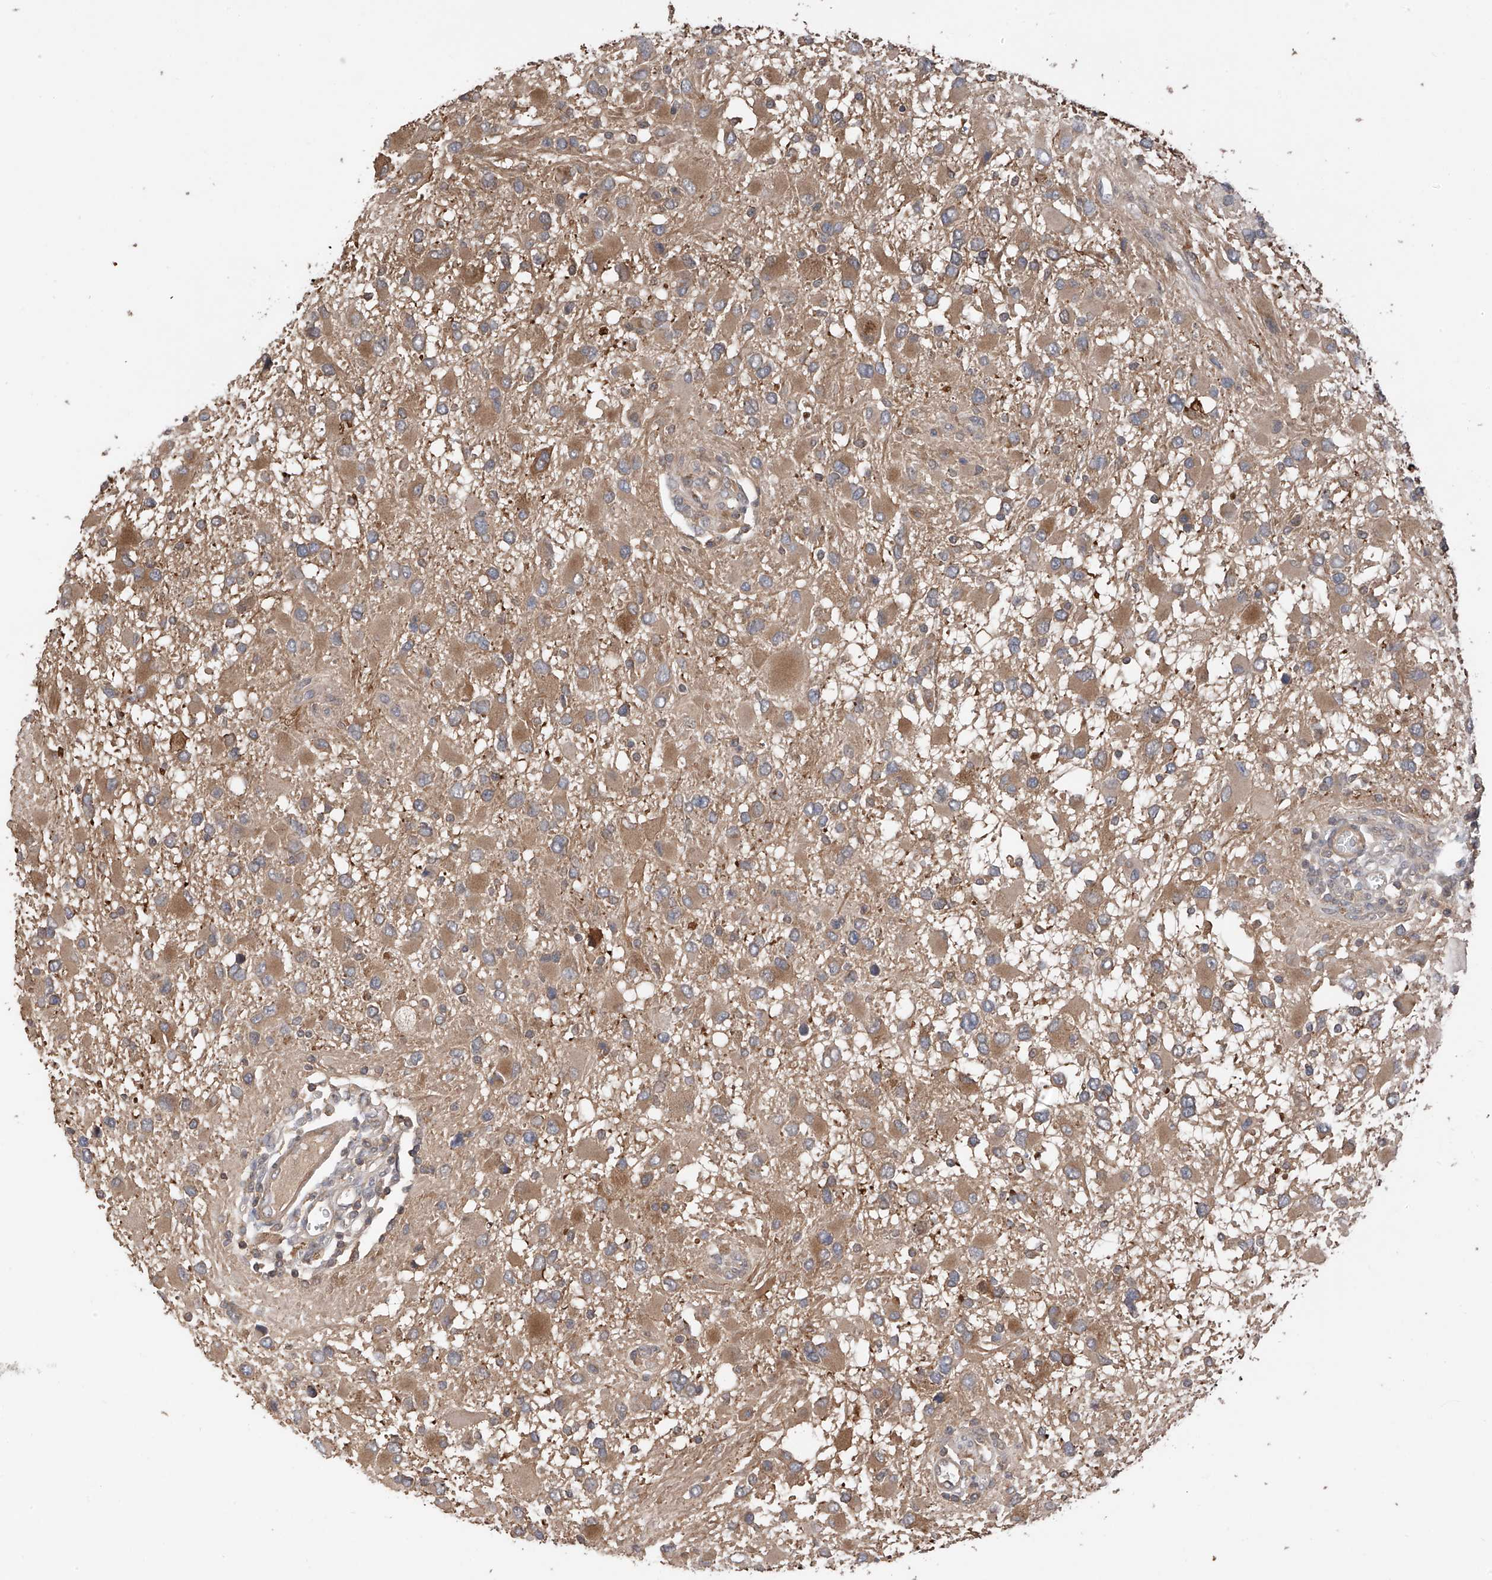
{"staining": {"intensity": "moderate", "quantity": ">75%", "location": "cytoplasmic/membranous"}, "tissue": "glioma", "cell_type": "Tumor cells", "image_type": "cancer", "snomed": [{"axis": "morphology", "description": "Glioma, malignant, High grade"}, {"axis": "topography", "description": "Brain"}], "caption": "This is an image of immunohistochemistry staining of glioma, which shows moderate positivity in the cytoplasmic/membranous of tumor cells.", "gene": "RPAIN", "patient": {"sex": "male", "age": 53}}